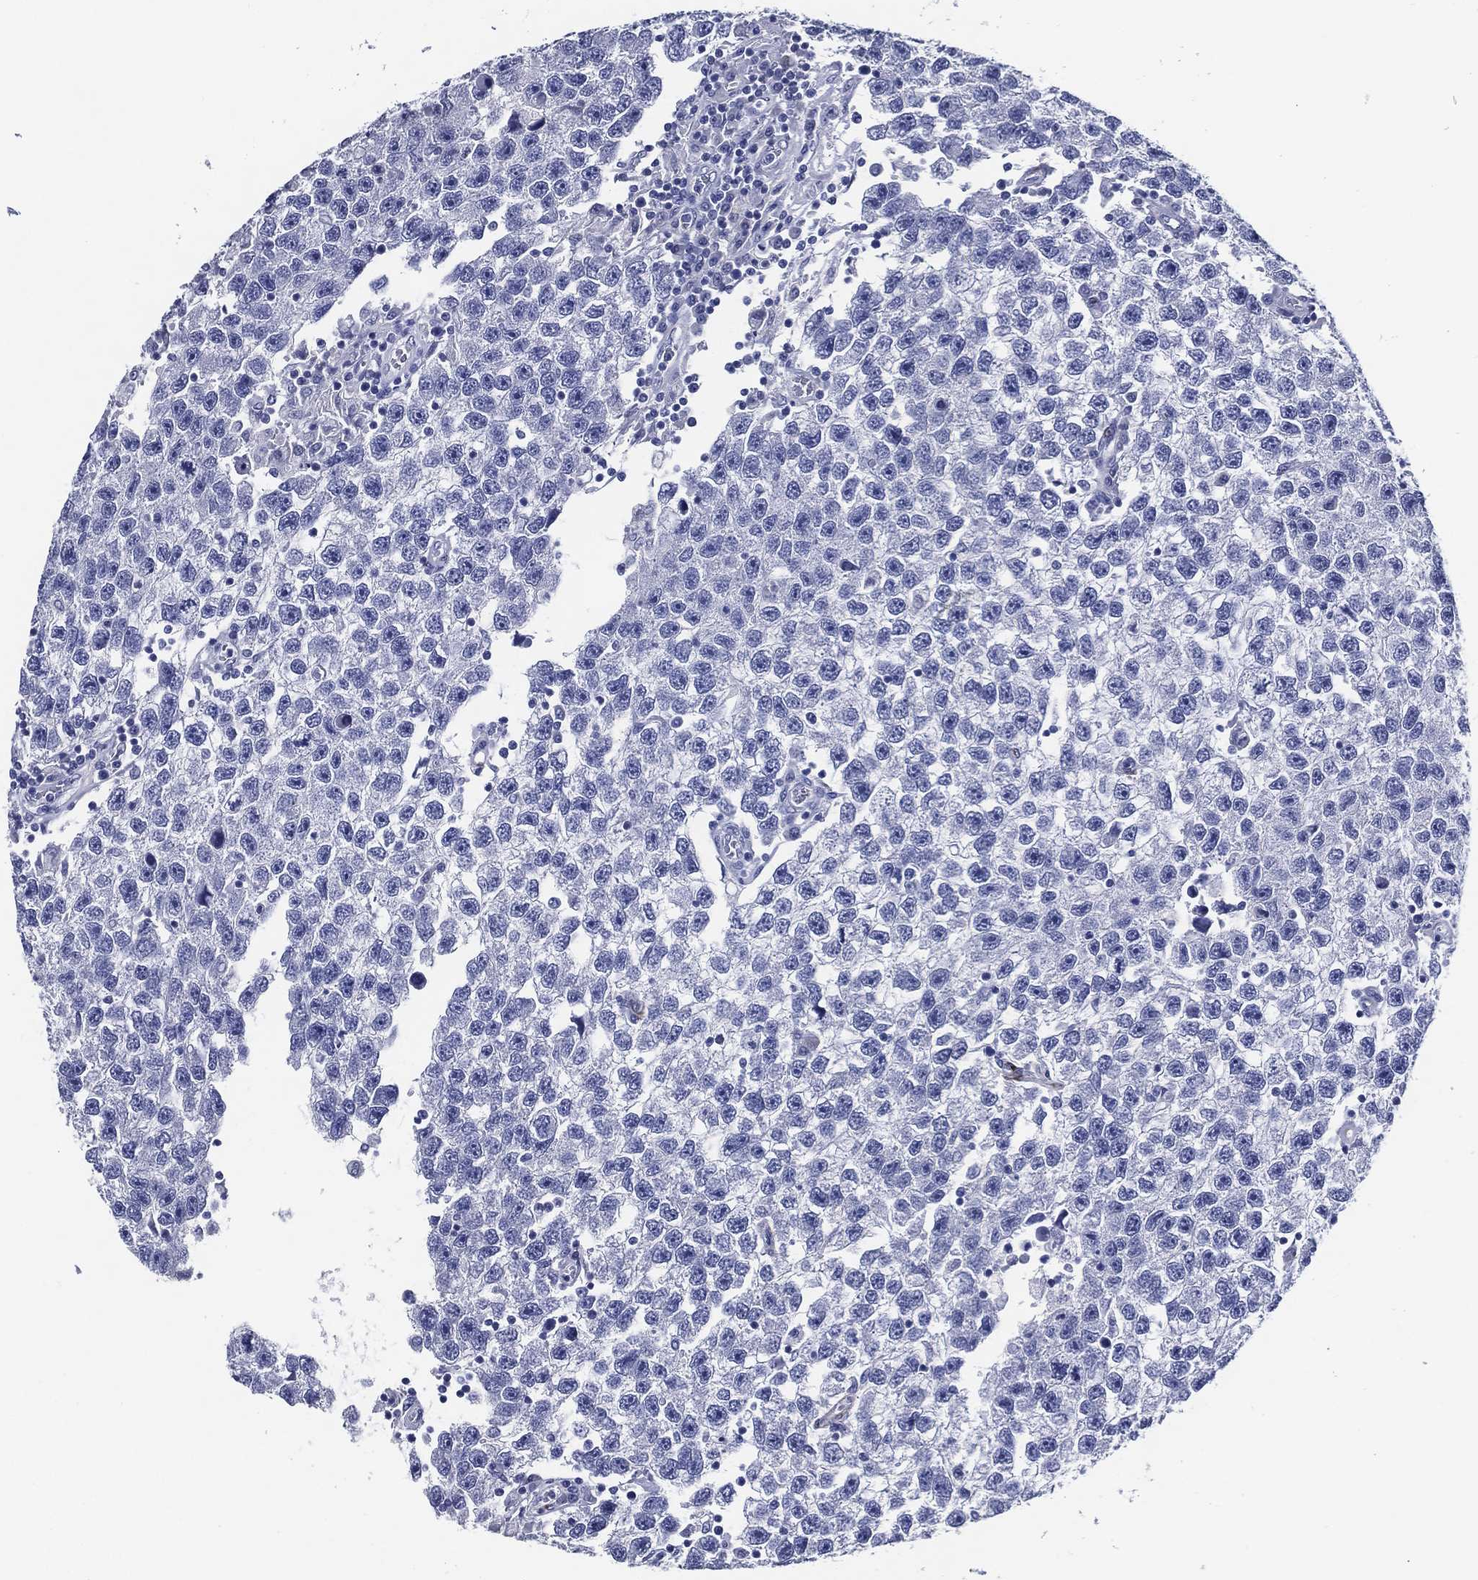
{"staining": {"intensity": "negative", "quantity": "none", "location": "none"}, "tissue": "testis cancer", "cell_type": "Tumor cells", "image_type": "cancer", "snomed": [{"axis": "morphology", "description": "Seminoma, NOS"}, {"axis": "topography", "description": "Testis"}], "caption": "High power microscopy image of an immunohistochemistry (IHC) micrograph of testis cancer, revealing no significant positivity in tumor cells.", "gene": "ACE2", "patient": {"sex": "male", "age": 26}}